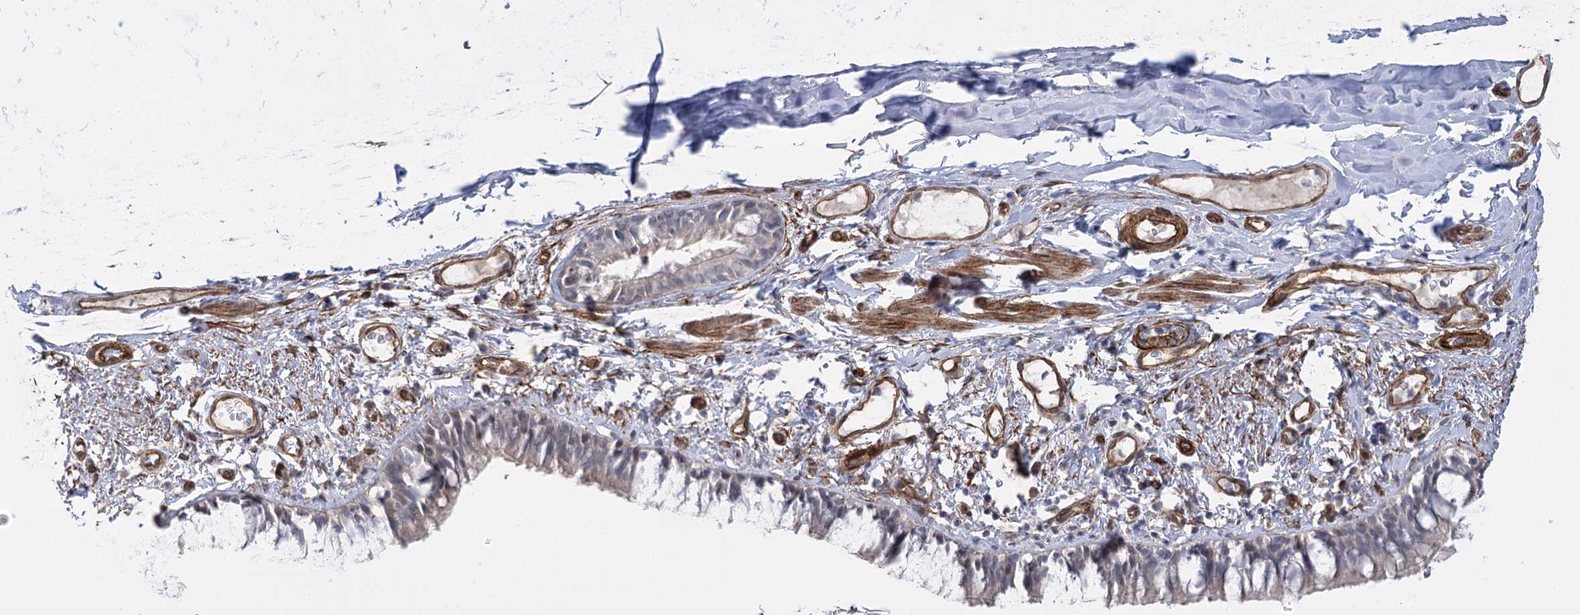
{"staining": {"intensity": "weak", "quantity": "25%-75%", "location": "cytoplasmic/membranous,nuclear"}, "tissue": "bronchus", "cell_type": "Respiratory epithelial cells", "image_type": "normal", "snomed": [{"axis": "morphology", "description": "Normal tissue, NOS"}, {"axis": "topography", "description": "Cartilage tissue"}, {"axis": "topography", "description": "Bronchus"}], "caption": "Protein expression analysis of unremarkable human bronchus reveals weak cytoplasmic/membranous,nuclear positivity in about 25%-75% of respiratory epithelial cells. Using DAB (brown) and hematoxylin (blue) stains, captured at high magnification using brightfield microscopy.", "gene": "AMTN", "patient": {"sex": "female", "age": 36}}